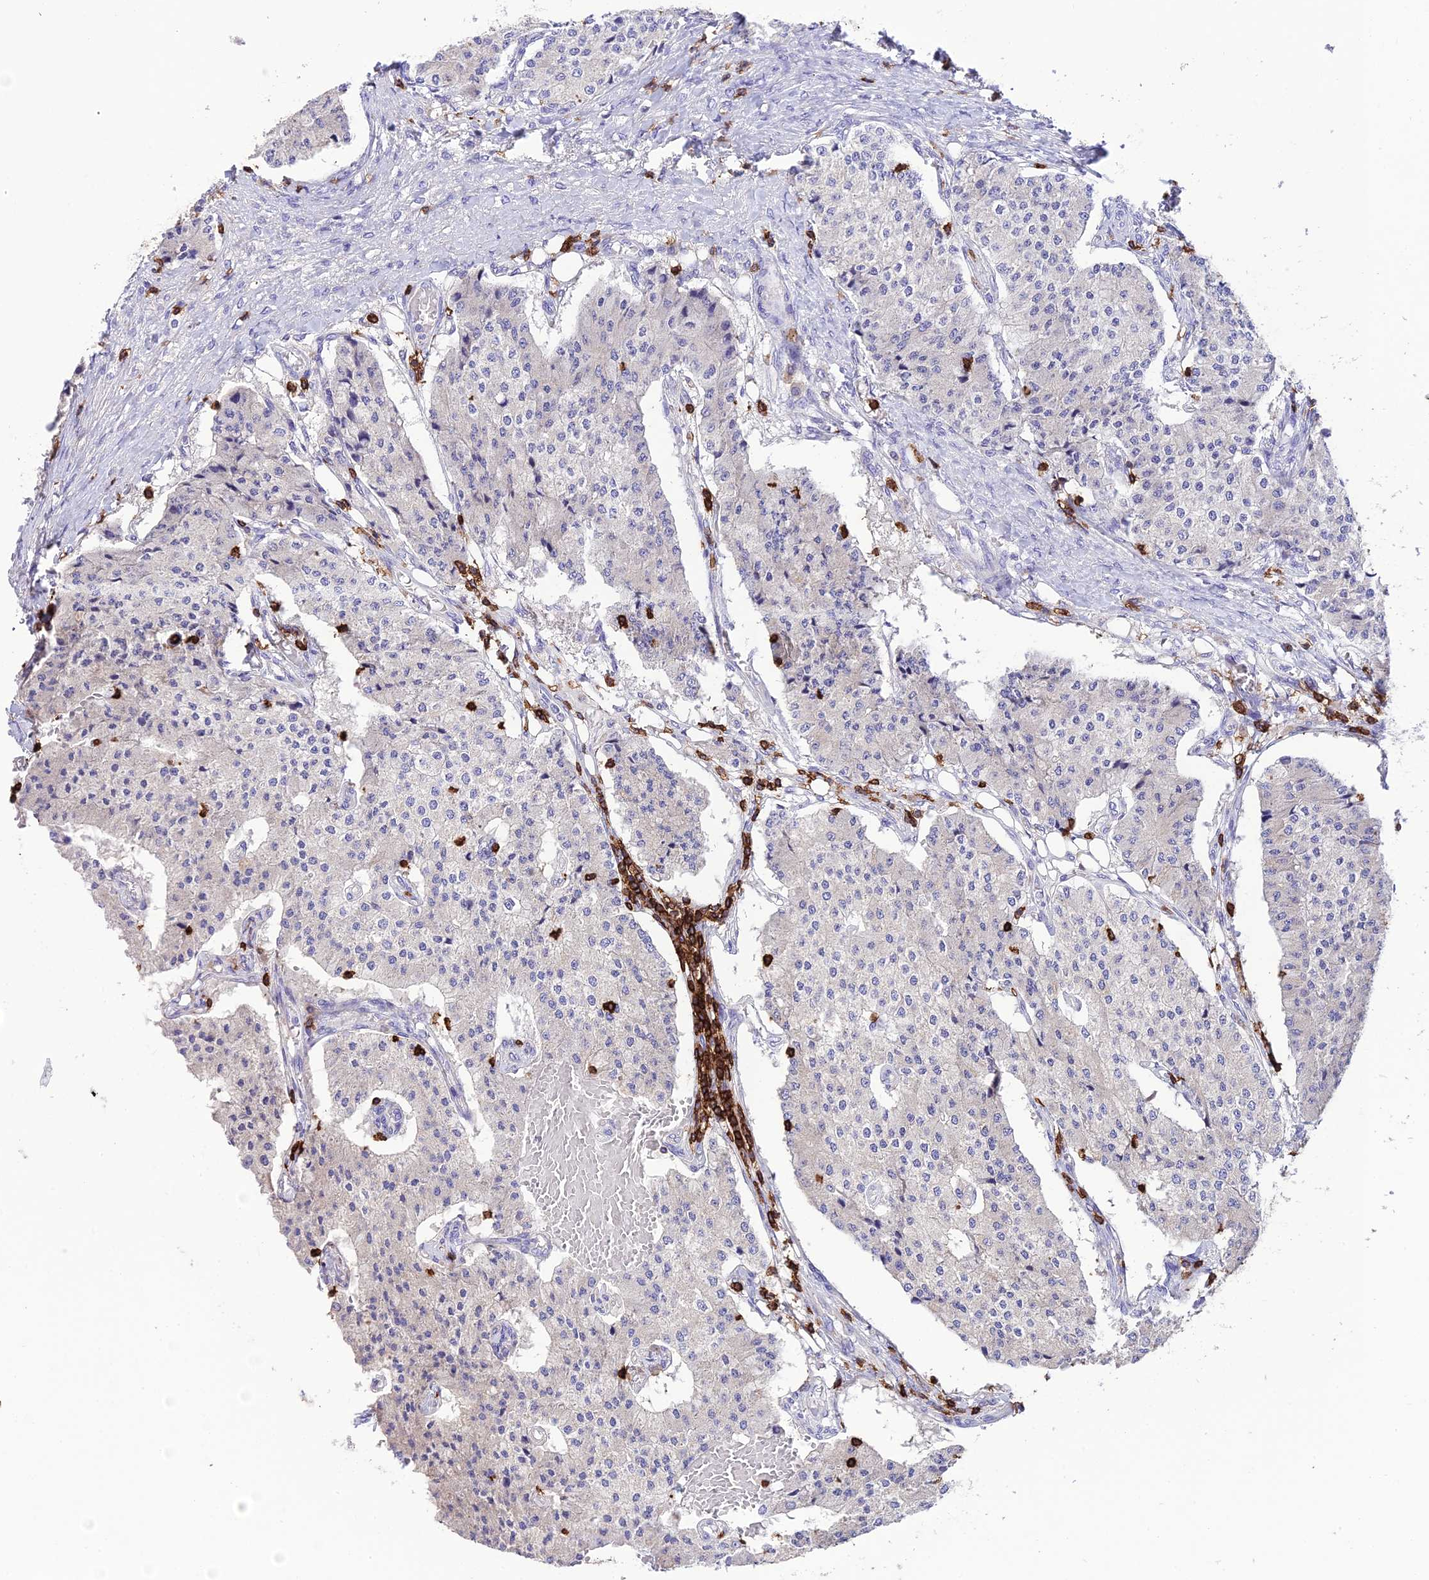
{"staining": {"intensity": "negative", "quantity": "none", "location": "none"}, "tissue": "carcinoid", "cell_type": "Tumor cells", "image_type": "cancer", "snomed": [{"axis": "morphology", "description": "Carcinoid, malignant, NOS"}, {"axis": "topography", "description": "Colon"}], "caption": "IHC of carcinoid demonstrates no staining in tumor cells.", "gene": "PTPRCAP", "patient": {"sex": "female", "age": 52}}